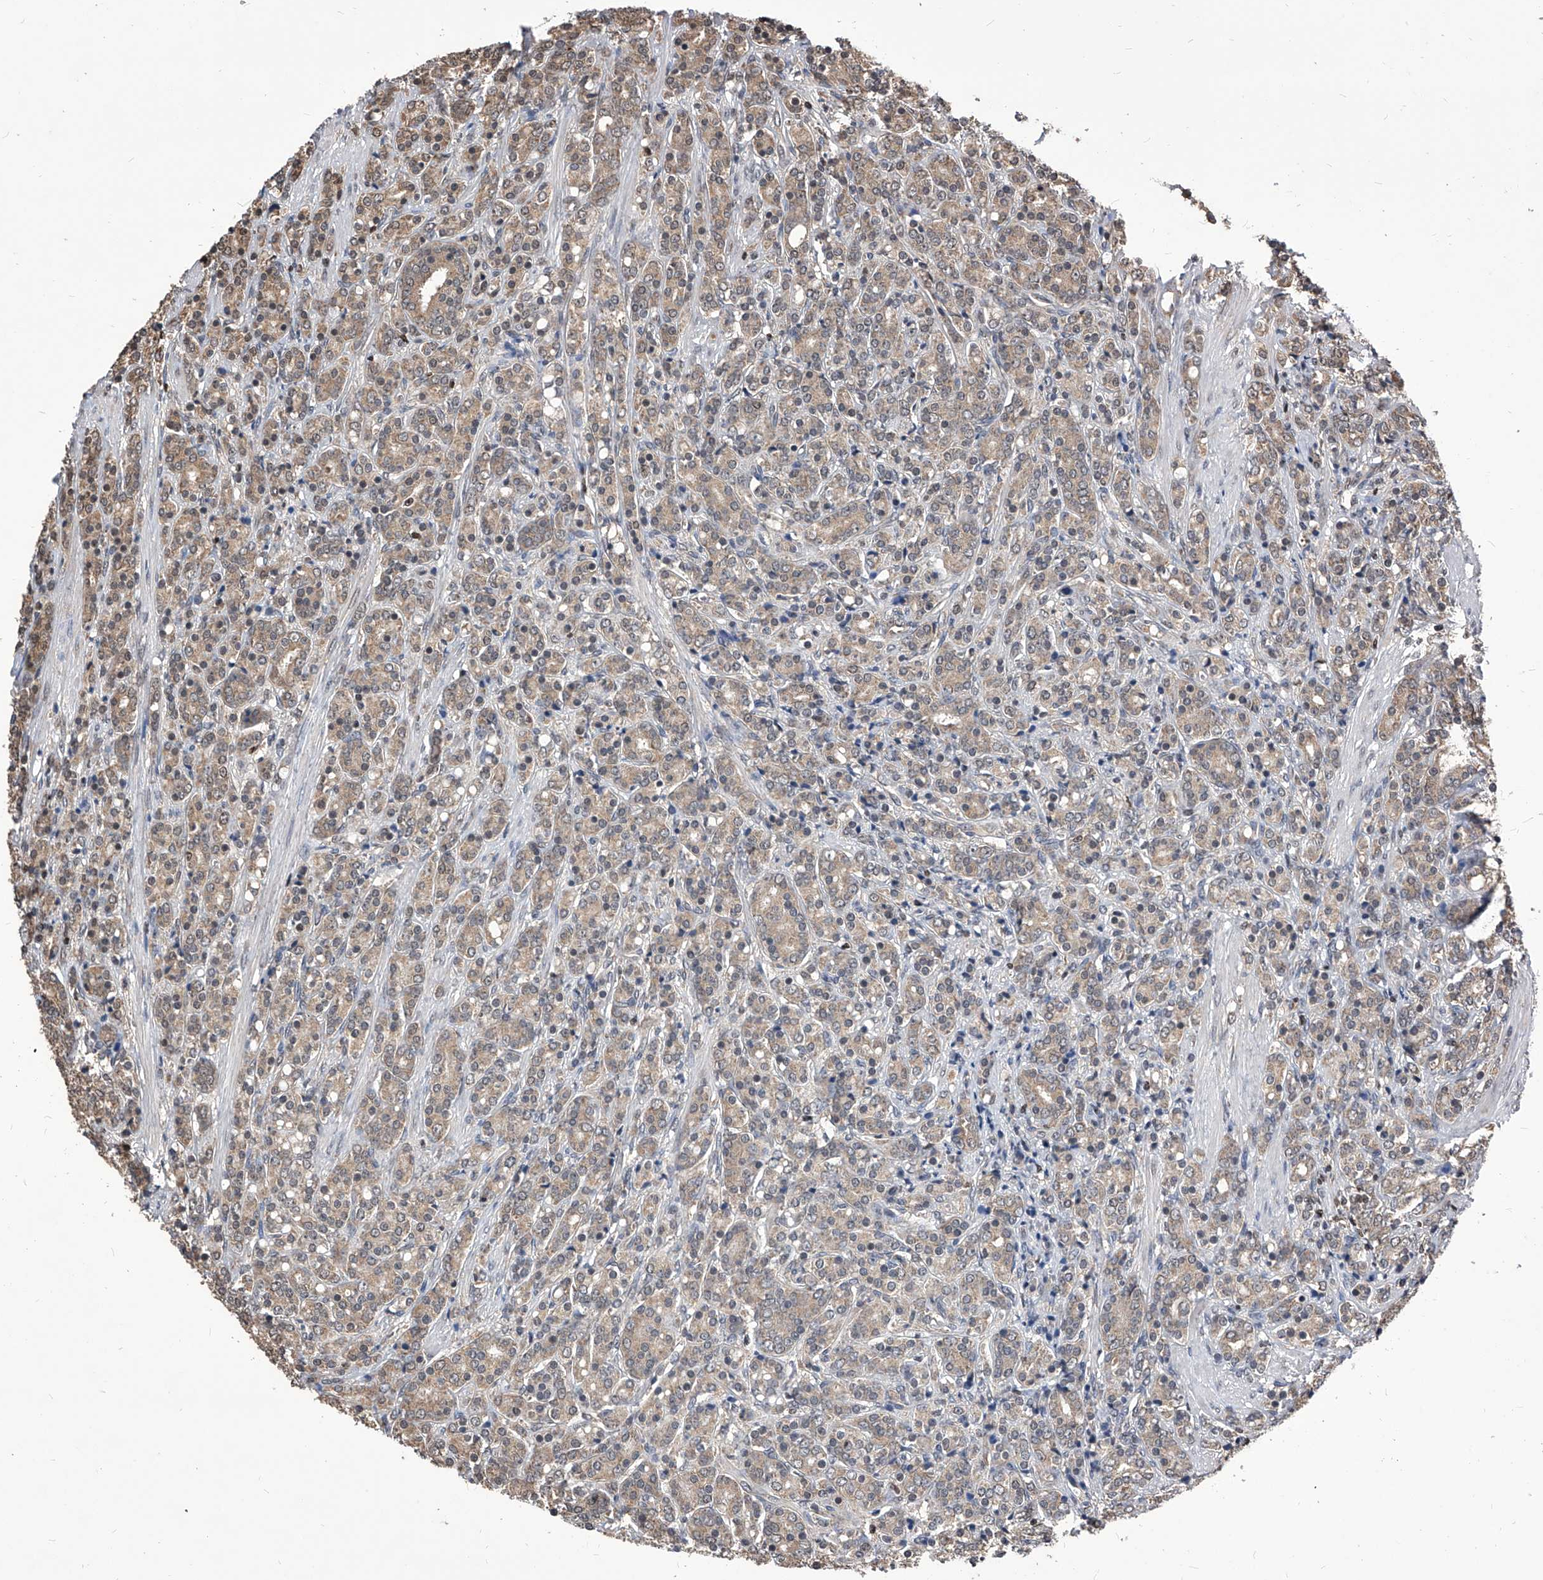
{"staining": {"intensity": "weak", "quantity": ">75%", "location": "cytoplasmic/membranous"}, "tissue": "prostate cancer", "cell_type": "Tumor cells", "image_type": "cancer", "snomed": [{"axis": "morphology", "description": "Adenocarcinoma, High grade"}, {"axis": "topography", "description": "Prostate"}], "caption": "Immunohistochemistry (IHC) of prostate high-grade adenocarcinoma reveals low levels of weak cytoplasmic/membranous expression in approximately >75% of tumor cells. The protein of interest is shown in brown color, while the nuclei are stained blue.", "gene": "ID1", "patient": {"sex": "male", "age": 62}}